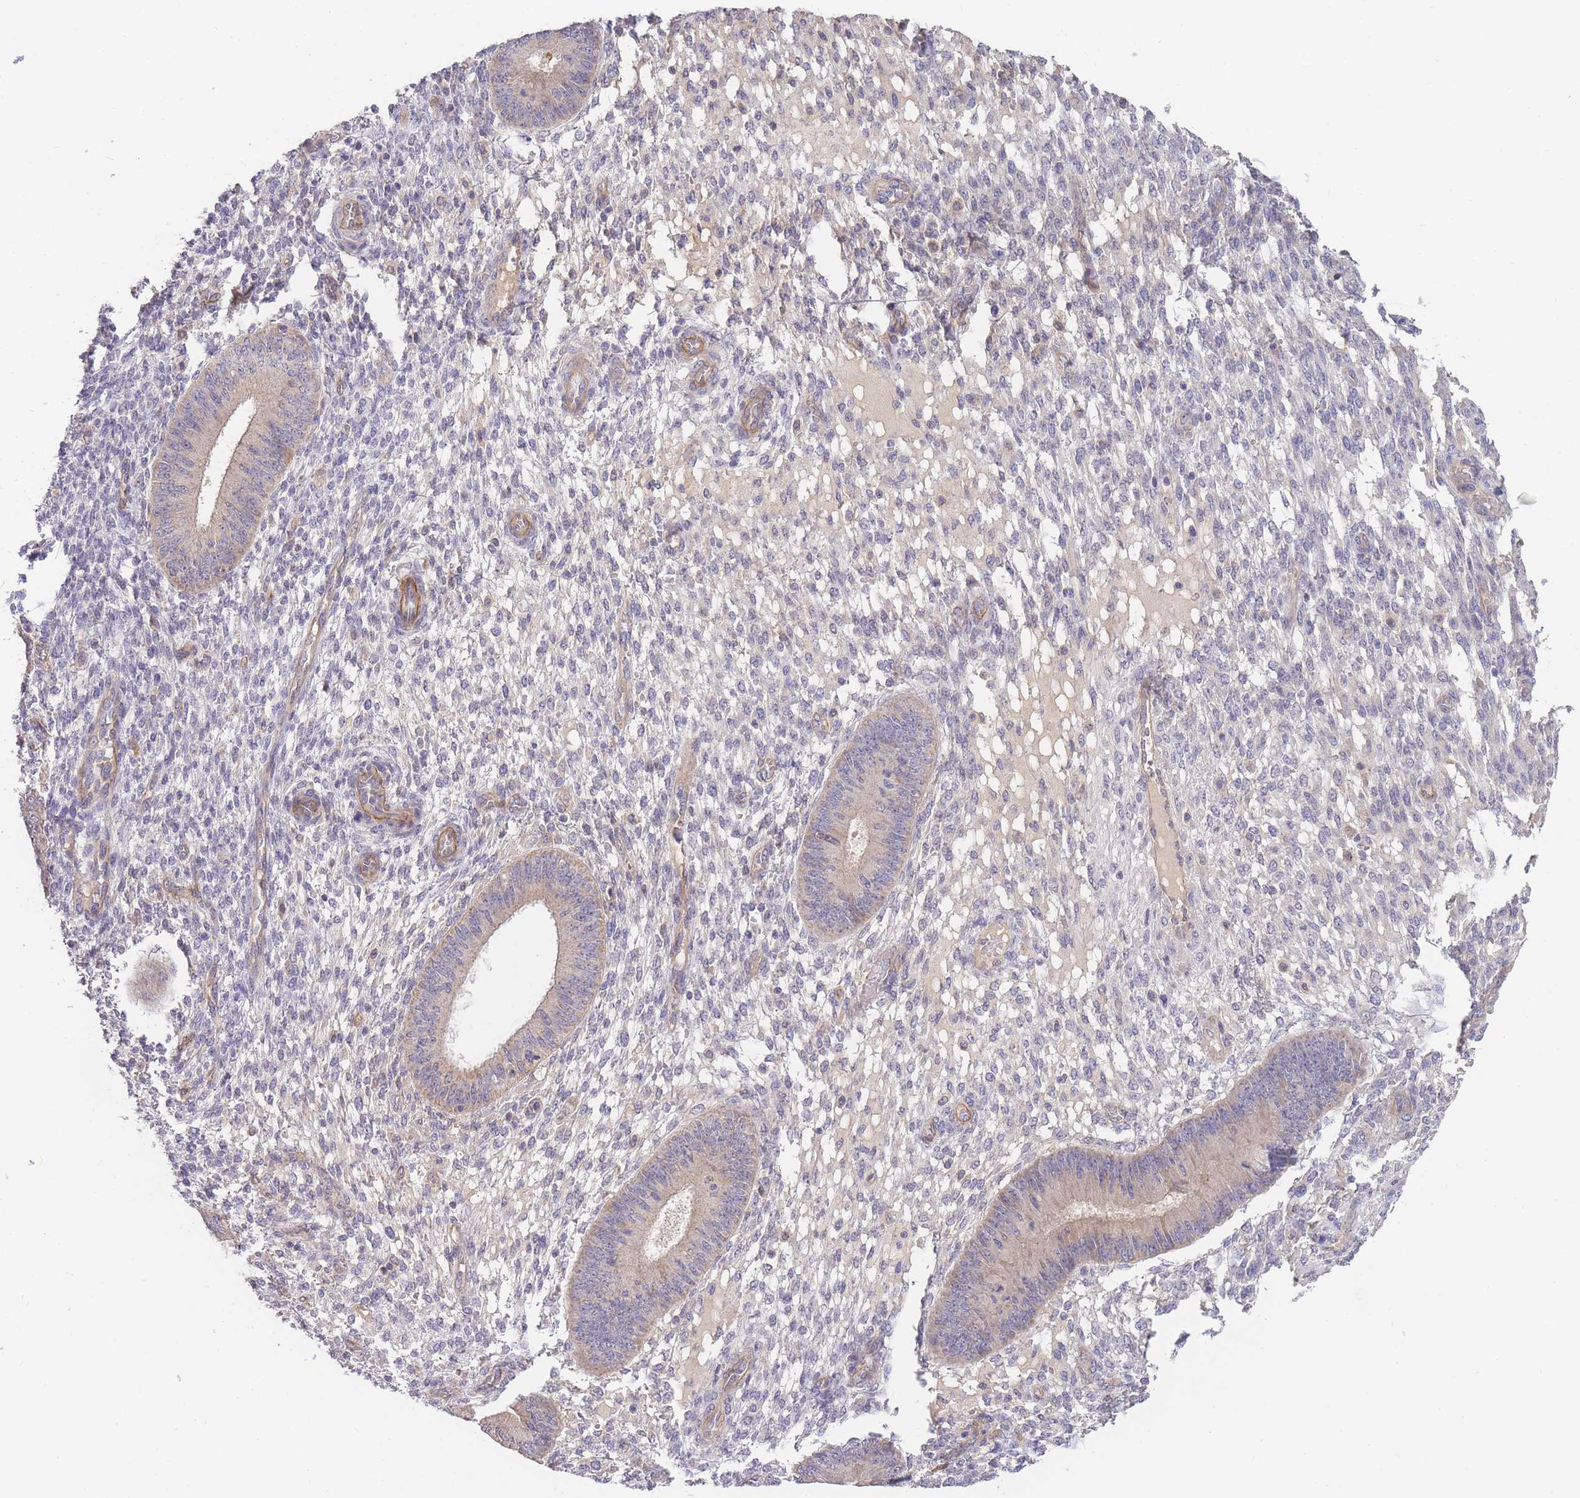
{"staining": {"intensity": "negative", "quantity": "none", "location": "none"}, "tissue": "endometrium", "cell_type": "Cells in endometrial stroma", "image_type": "normal", "snomed": [{"axis": "morphology", "description": "Normal tissue, NOS"}, {"axis": "topography", "description": "Endometrium"}], "caption": "Cells in endometrial stroma are negative for protein expression in normal human endometrium.", "gene": "NDUFAF5", "patient": {"sex": "female", "age": 49}}